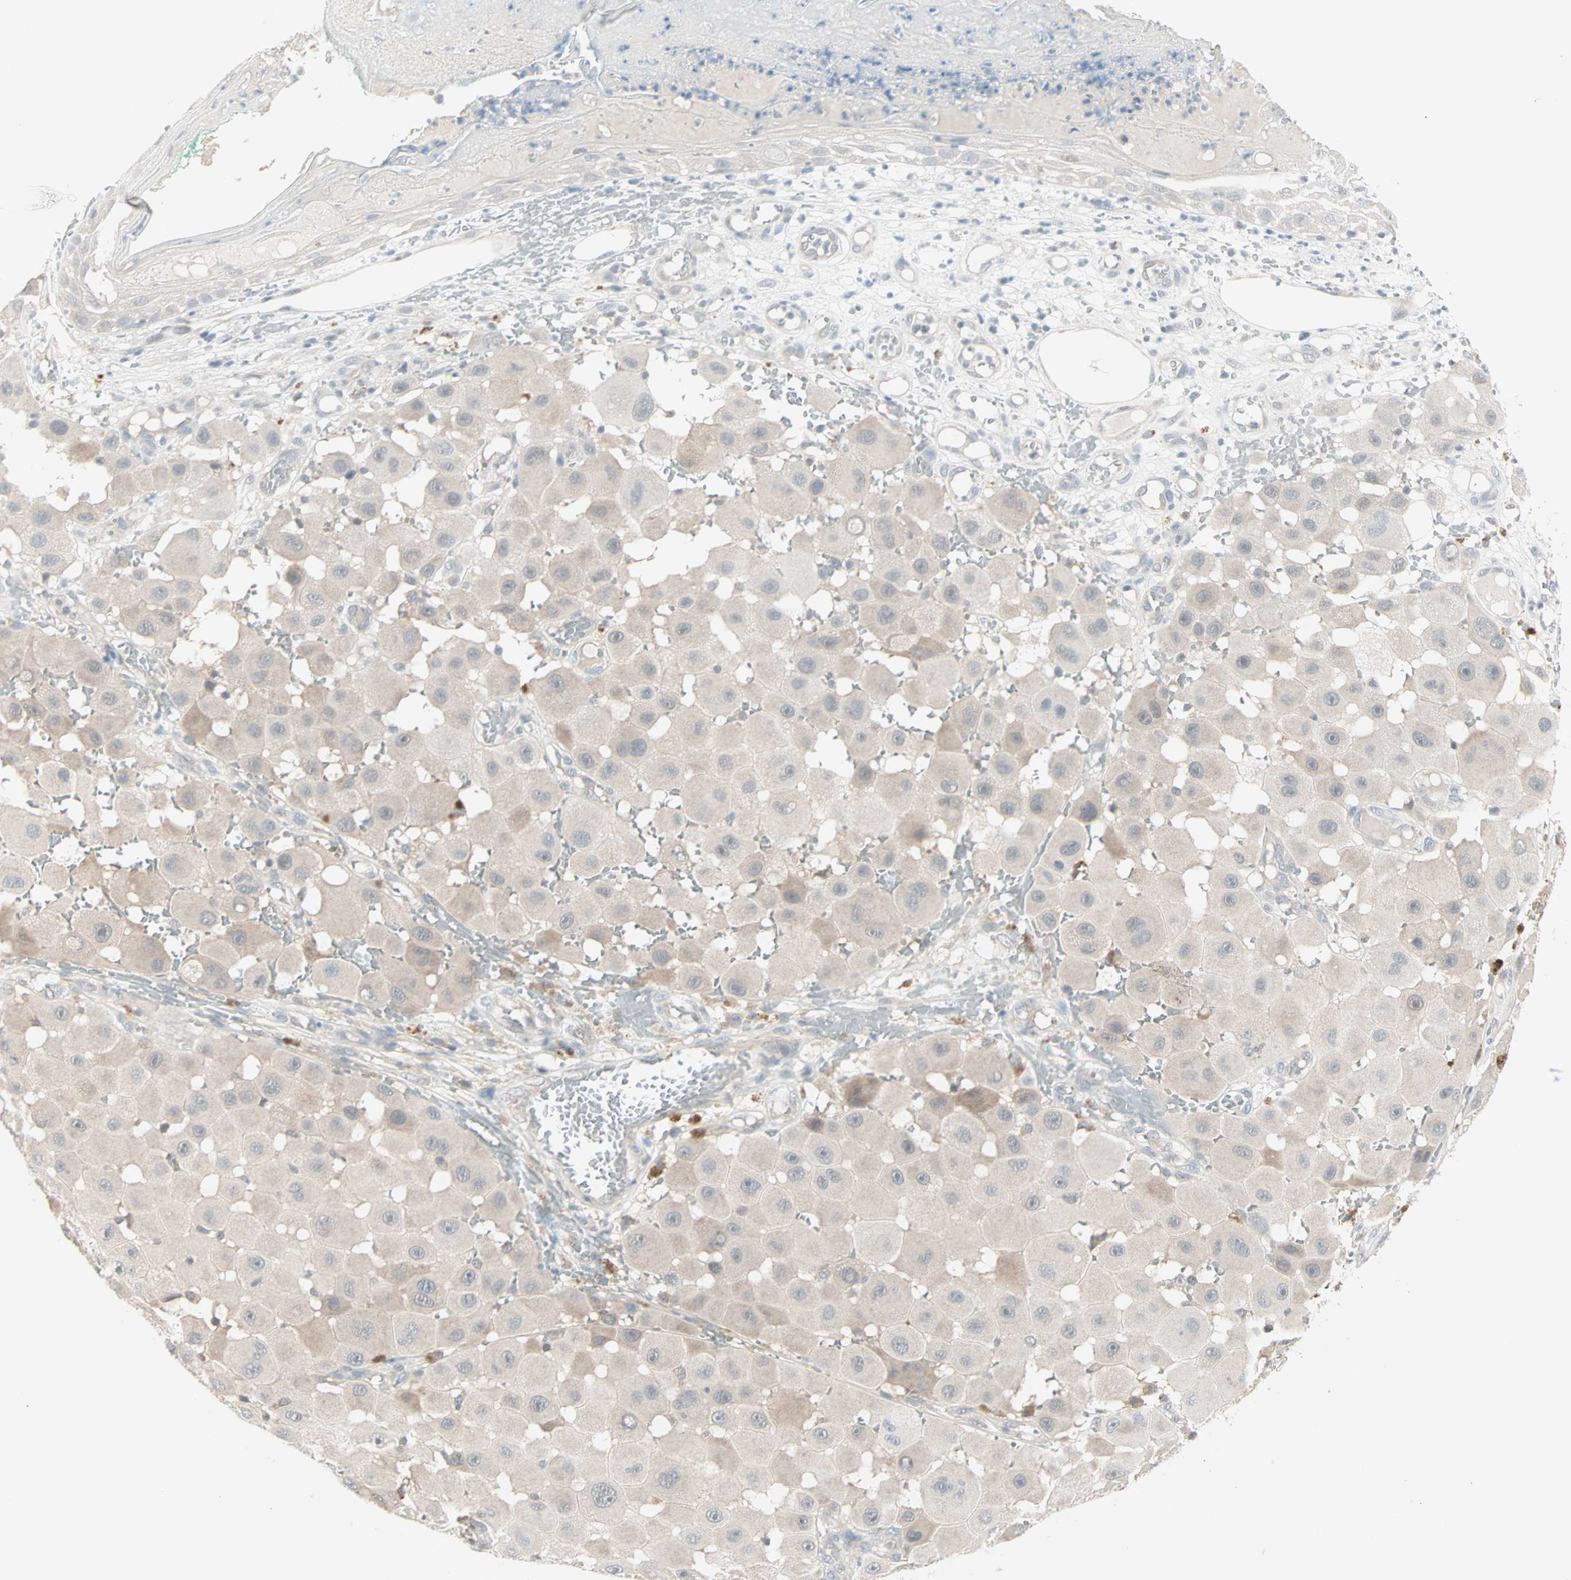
{"staining": {"intensity": "weak", "quantity": ">75%", "location": "cytoplasmic/membranous"}, "tissue": "melanoma", "cell_type": "Tumor cells", "image_type": "cancer", "snomed": [{"axis": "morphology", "description": "Malignant melanoma, NOS"}, {"axis": "topography", "description": "Skin"}], "caption": "IHC (DAB (3,3'-diaminobenzidine)) staining of melanoma reveals weak cytoplasmic/membranous protein positivity in approximately >75% of tumor cells.", "gene": "PTPA", "patient": {"sex": "female", "age": 81}}